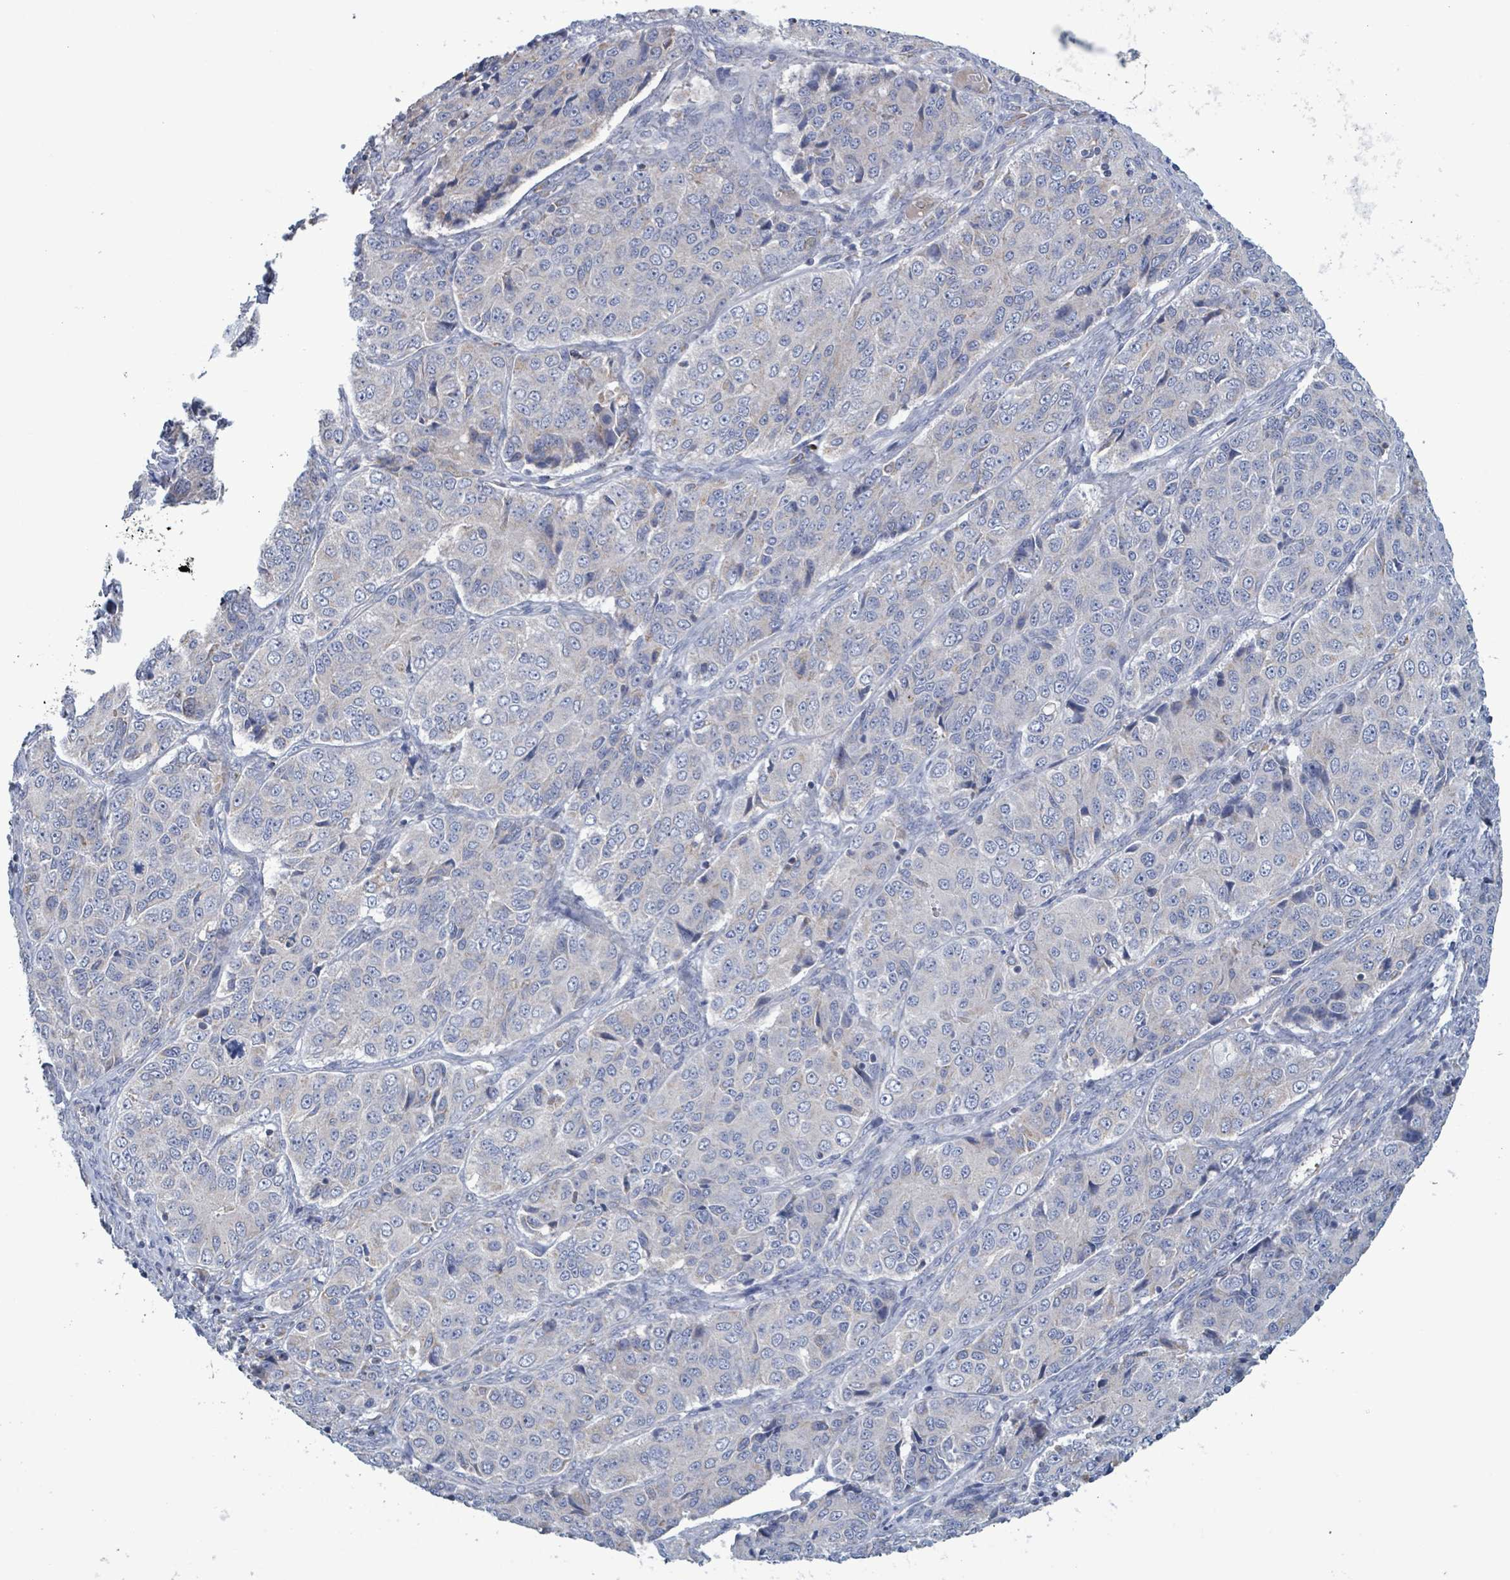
{"staining": {"intensity": "negative", "quantity": "none", "location": "none"}, "tissue": "ovarian cancer", "cell_type": "Tumor cells", "image_type": "cancer", "snomed": [{"axis": "morphology", "description": "Carcinoma, endometroid"}, {"axis": "topography", "description": "Ovary"}], "caption": "High power microscopy micrograph of an immunohistochemistry histopathology image of endometroid carcinoma (ovarian), revealing no significant expression in tumor cells.", "gene": "AKR1C4", "patient": {"sex": "female", "age": 51}}